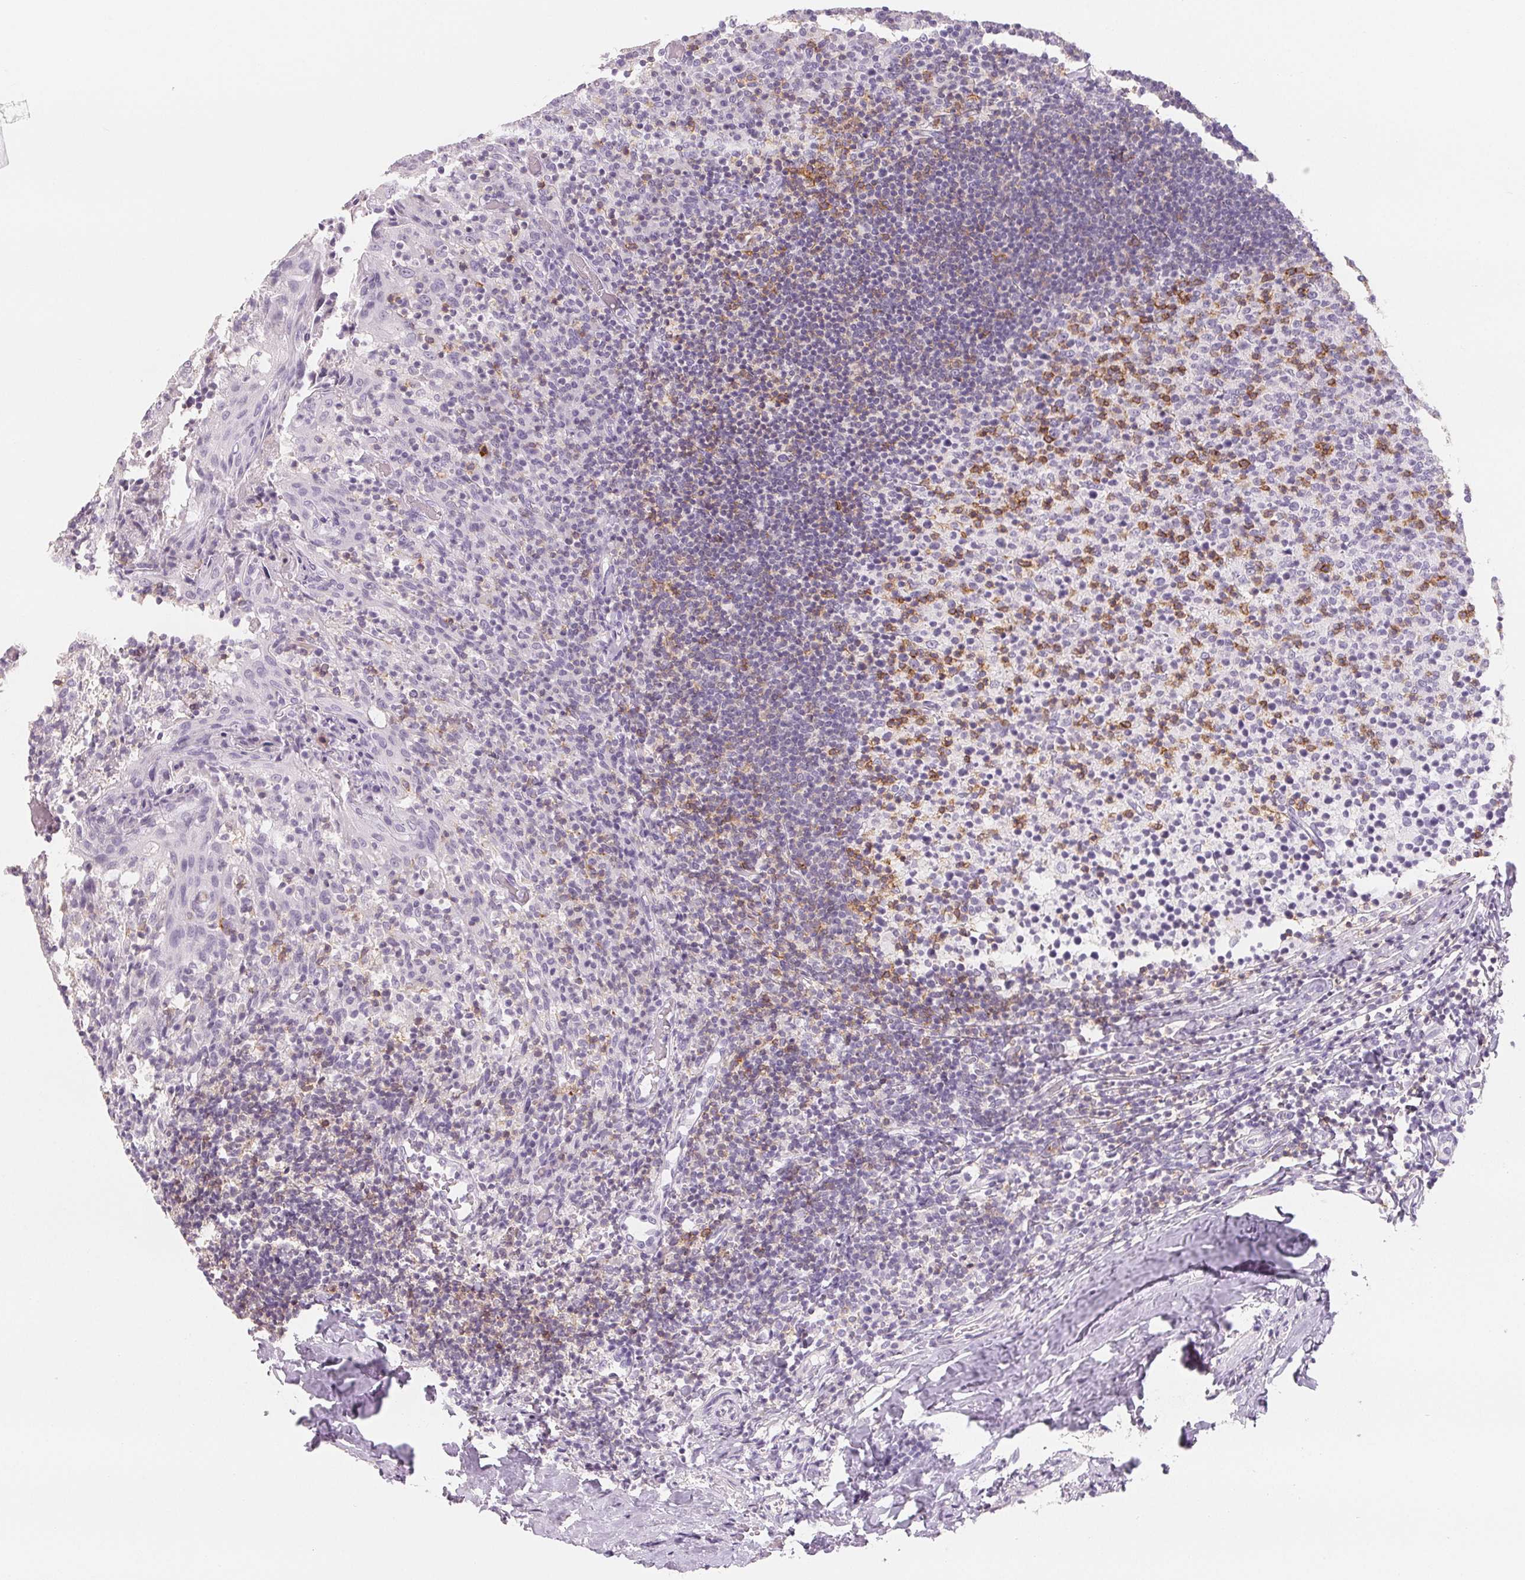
{"staining": {"intensity": "moderate", "quantity": "<25%", "location": "cytoplasmic/membranous"}, "tissue": "tonsil", "cell_type": "Germinal center cells", "image_type": "normal", "snomed": [{"axis": "morphology", "description": "Normal tissue, NOS"}, {"axis": "topography", "description": "Tonsil"}], "caption": "Immunohistochemical staining of normal human tonsil shows <25% levels of moderate cytoplasmic/membranous protein expression in approximately <25% of germinal center cells.", "gene": "CD69", "patient": {"sex": "female", "age": 10}}